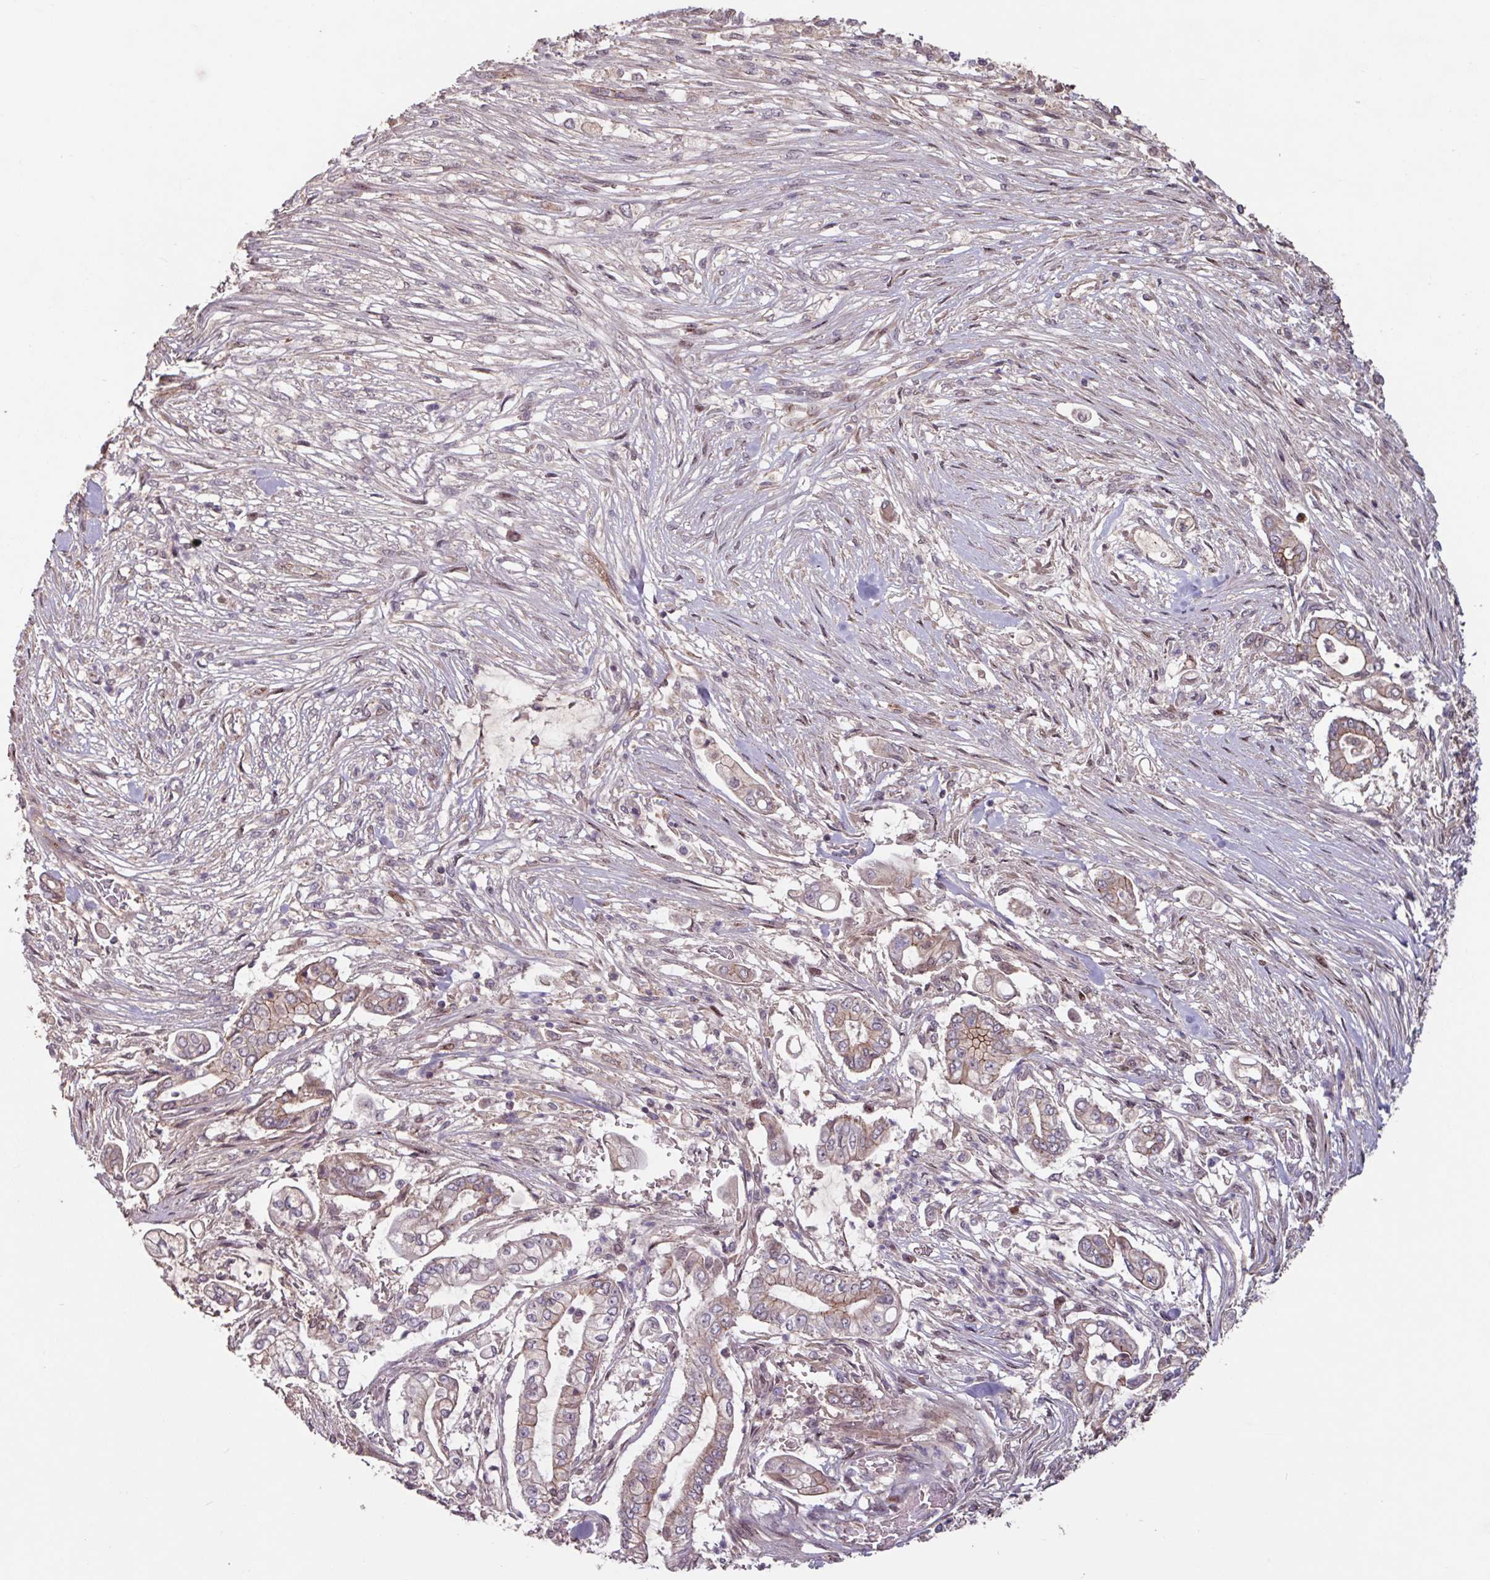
{"staining": {"intensity": "weak", "quantity": "25%-75%", "location": "cytoplasmic/membranous"}, "tissue": "pancreatic cancer", "cell_type": "Tumor cells", "image_type": "cancer", "snomed": [{"axis": "morphology", "description": "Adenocarcinoma, NOS"}, {"axis": "topography", "description": "Pancreas"}], "caption": "Brown immunohistochemical staining in human adenocarcinoma (pancreatic) exhibits weak cytoplasmic/membranous expression in about 25%-75% of tumor cells.", "gene": "TMEM88", "patient": {"sex": "female", "age": 69}}